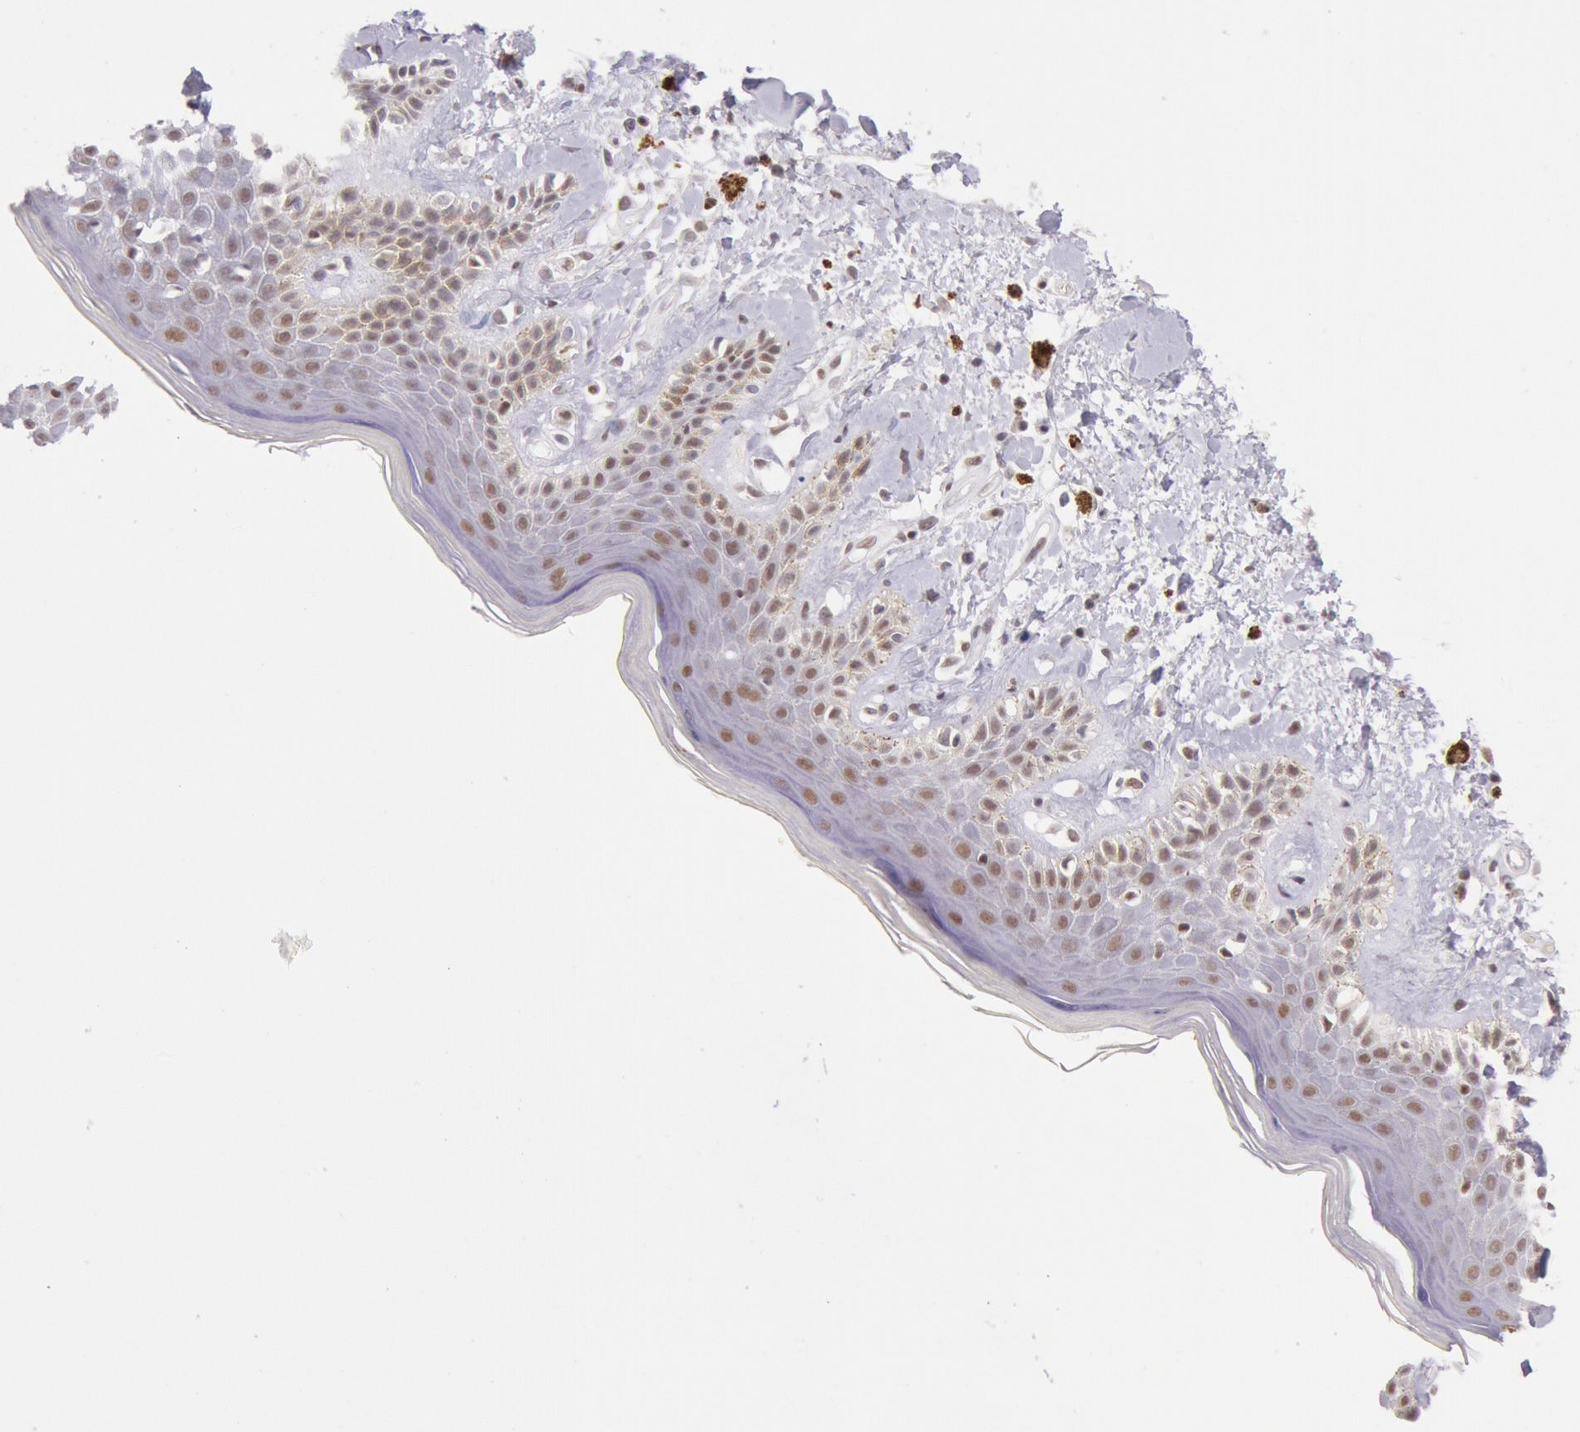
{"staining": {"intensity": "moderate", "quantity": ">75%", "location": "nuclear"}, "tissue": "skin", "cell_type": "Epidermal cells", "image_type": "normal", "snomed": [{"axis": "morphology", "description": "Normal tissue, NOS"}, {"axis": "topography", "description": "Anal"}], "caption": "Moderate nuclear protein expression is identified in approximately >75% of epidermal cells in skin. The protein of interest is shown in brown color, while the nuclei are stained blue.", "gene": "TASL", "patient": {"sex": "female", "age": 78}}